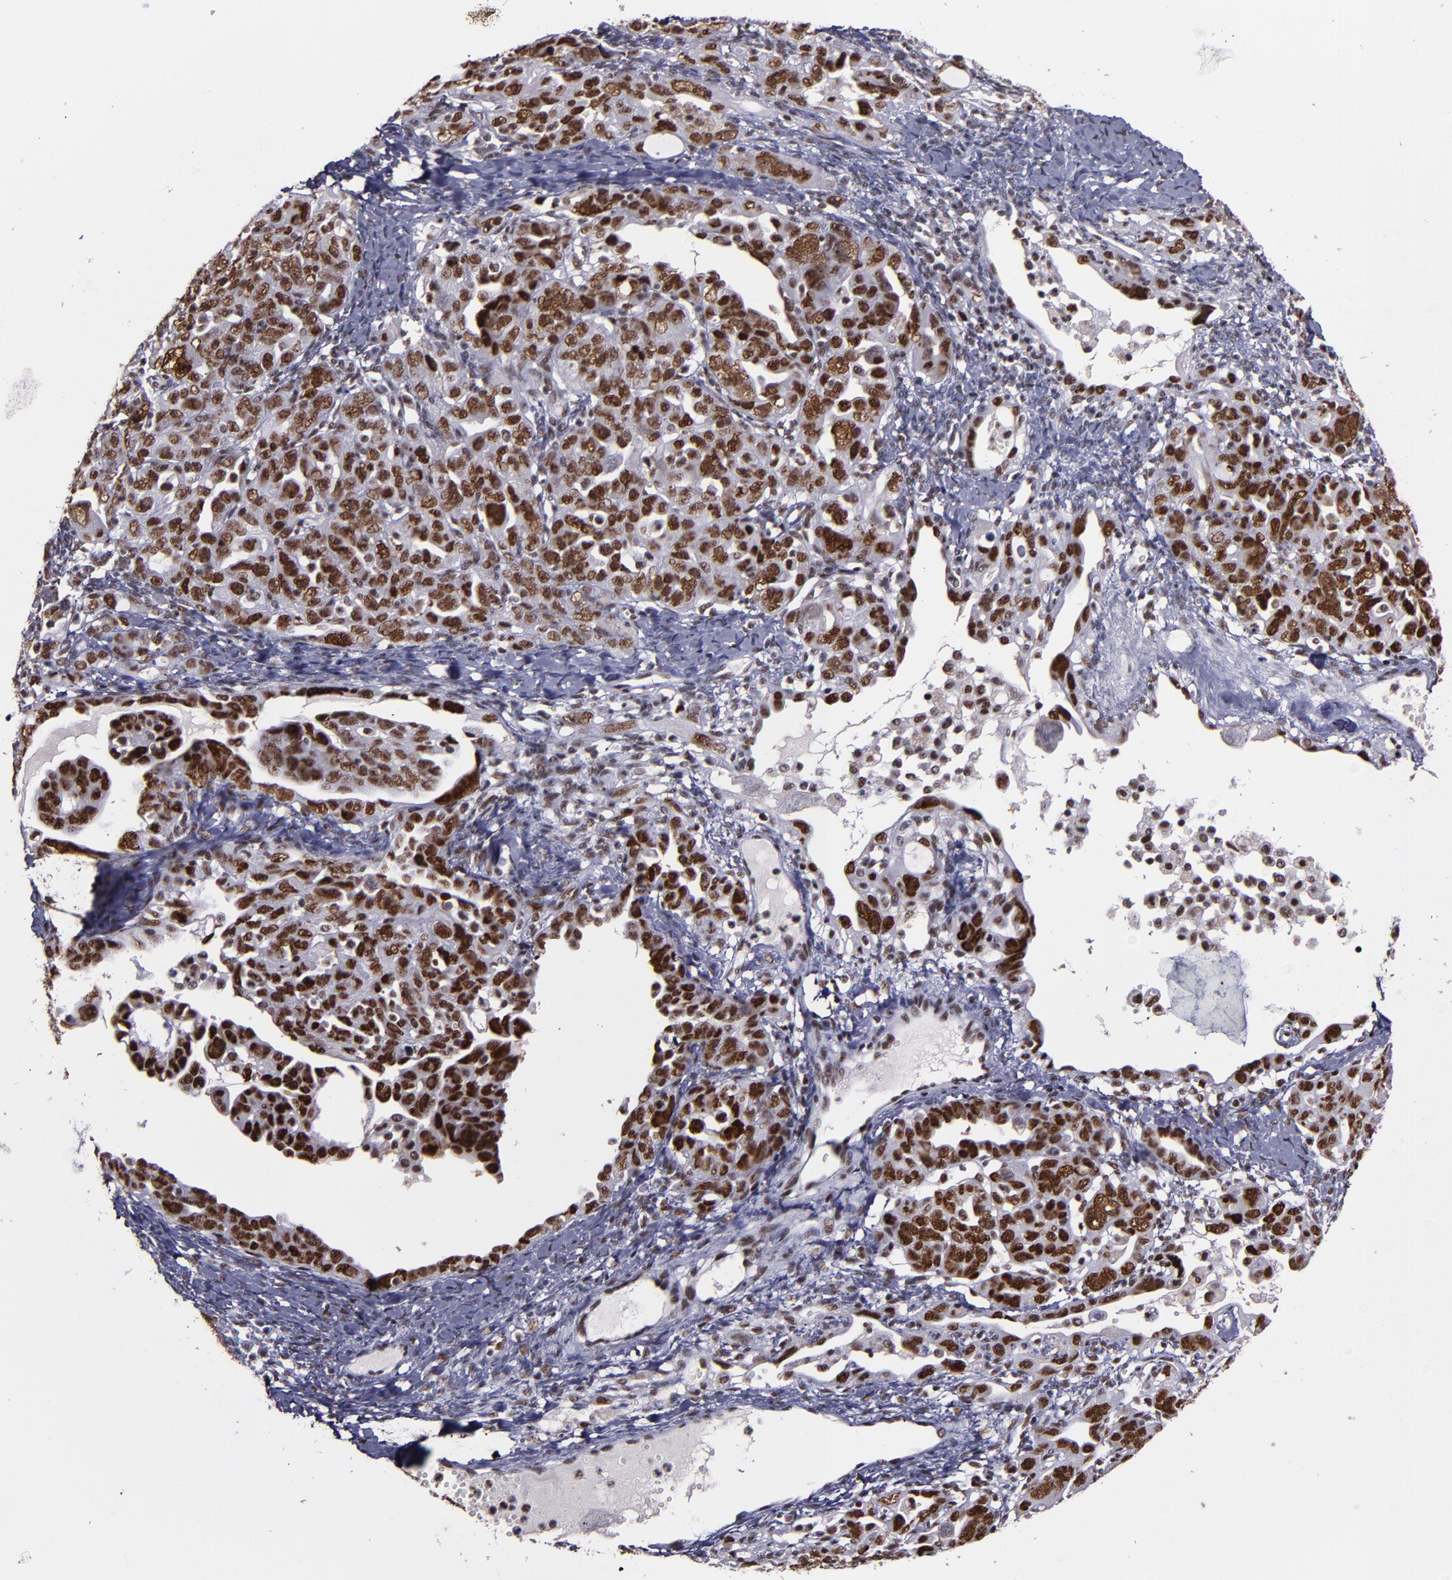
{"staining": {"intensity": "strong", "quantity": ">75%", "location": "nuclear"}, "tissue": "ovarian cancer", "cell_type": "Tumor cells", "image_type": "cancer", "snomed": [{"axis": "morphology", "description": "Cystadenocarcinoma, serous, NOS"}, {"axis": "topography", "description": "Ovary"}], "caption": "Serous cystadenocarcinoma (ovarian) stained with immunohistochemistry demonstrates strong nuclear positivity in about >75% of tumor cells. The protein of interest is stained brown, and the nuclei are stained in blue (DAB (3,3'-diaminobenzidine) IHC with brightfield microscopy, high magnification).", "gene": "PPP4R3A", "patient": {"sex": "female", "age": 66}}